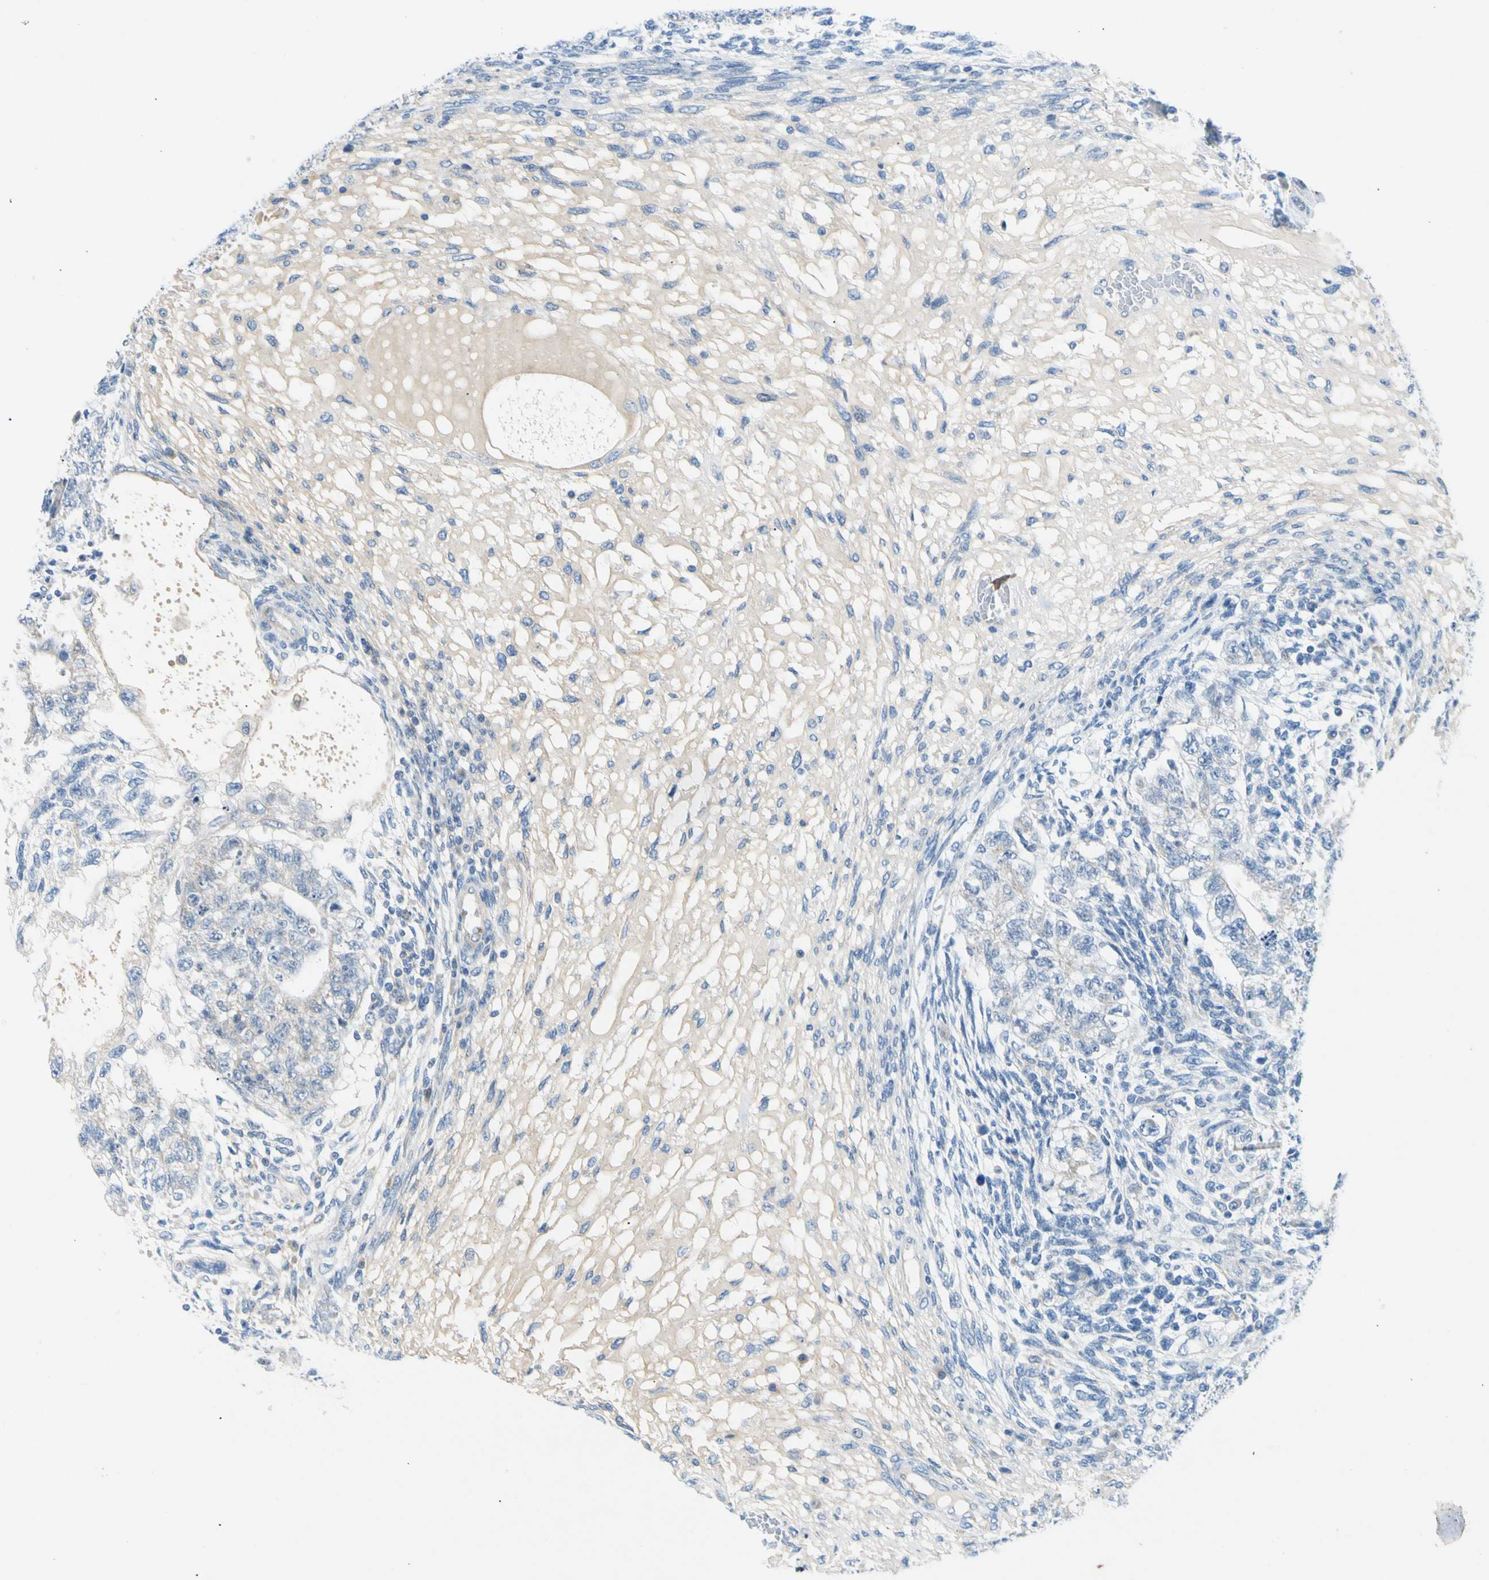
{"staining": {"intensity": "negative", "quantity": "none", "location": "none"}, "tissue": "testis cancer", "cell_type": "Tumor cells", "image_type": "cancer", "snomed": [{"axis": "morphology", "description": "Normal tissue, NOS"}, {"axis": "morphology", "description": "Carcinoma, Embryonal, NOS"}, {"axis": "topography", "description": "Testis"}], "caption": "Tumor cells are negative for brown protein staining in testis cancer. The staining was performed using DAB to visualize the protein expression in brown, while the nuclei were stained in blue with hematoxylin (Magnification: 20x).", "gene": "GASK1B", "patient": {"sex": "male", "age": 36}}